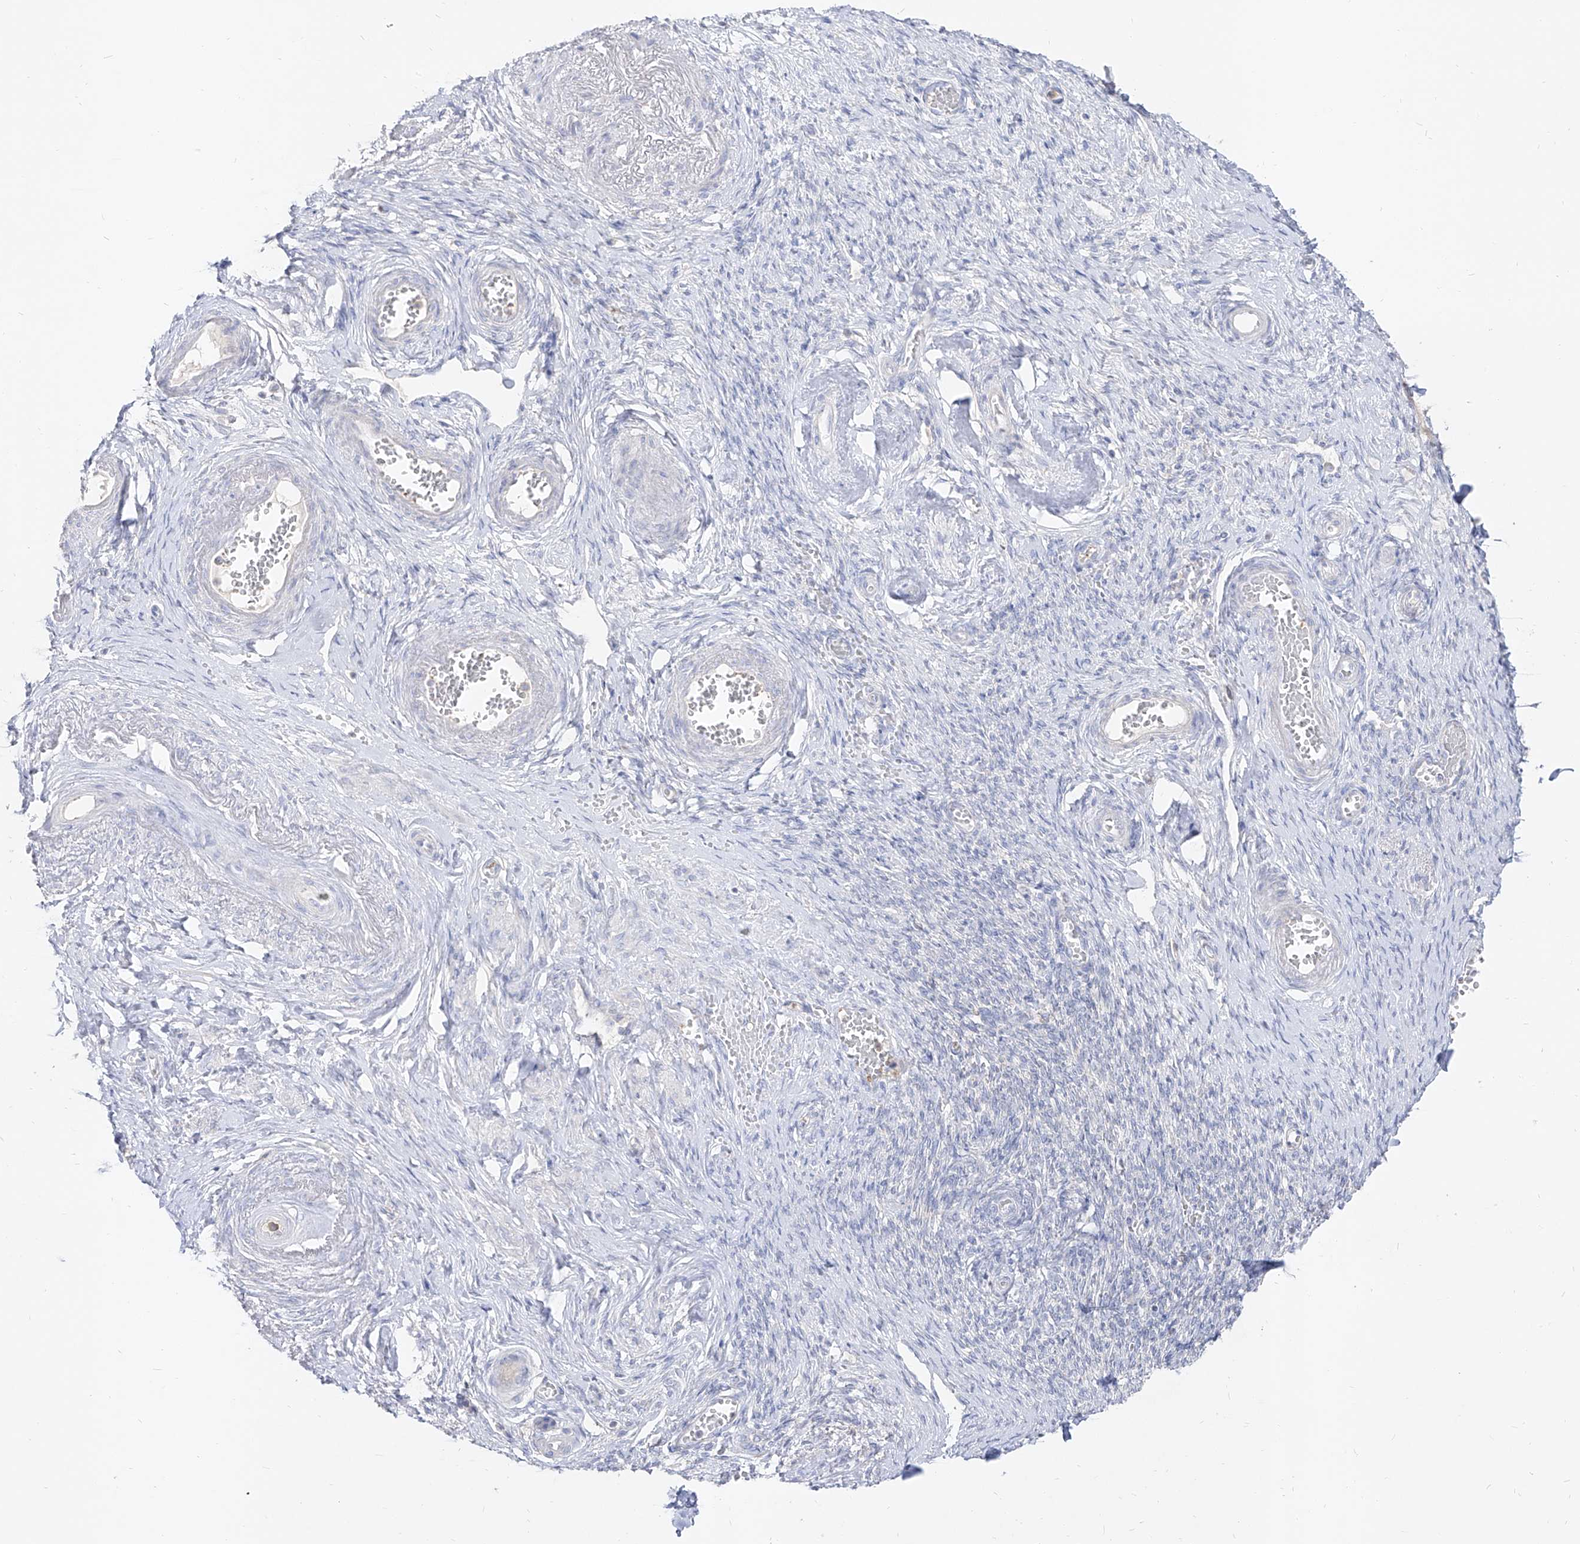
{"staining": {"intensity": "negative", "quantity": "none", "location": "none"}, "tissue": "adipose tissue", "cell_type": "Adipocytes", "image_type": "normal", "snomed": [{"axis": "morphology", "description": "Normal tissue, NOS"}, {"axis": "topography", "description": "Vascular tissue"}, {"axis": "topography", "description": "Fallopian tube"}, {"axis": "topography", "description": "Ovary"}], "caption": "IHC micrograph of benign human adipose tissue stained for a protein (brown), which shows no staining in adipocytes.", "gene": "RBFOX3", "patient": {"sex": "female", "age": 67}}